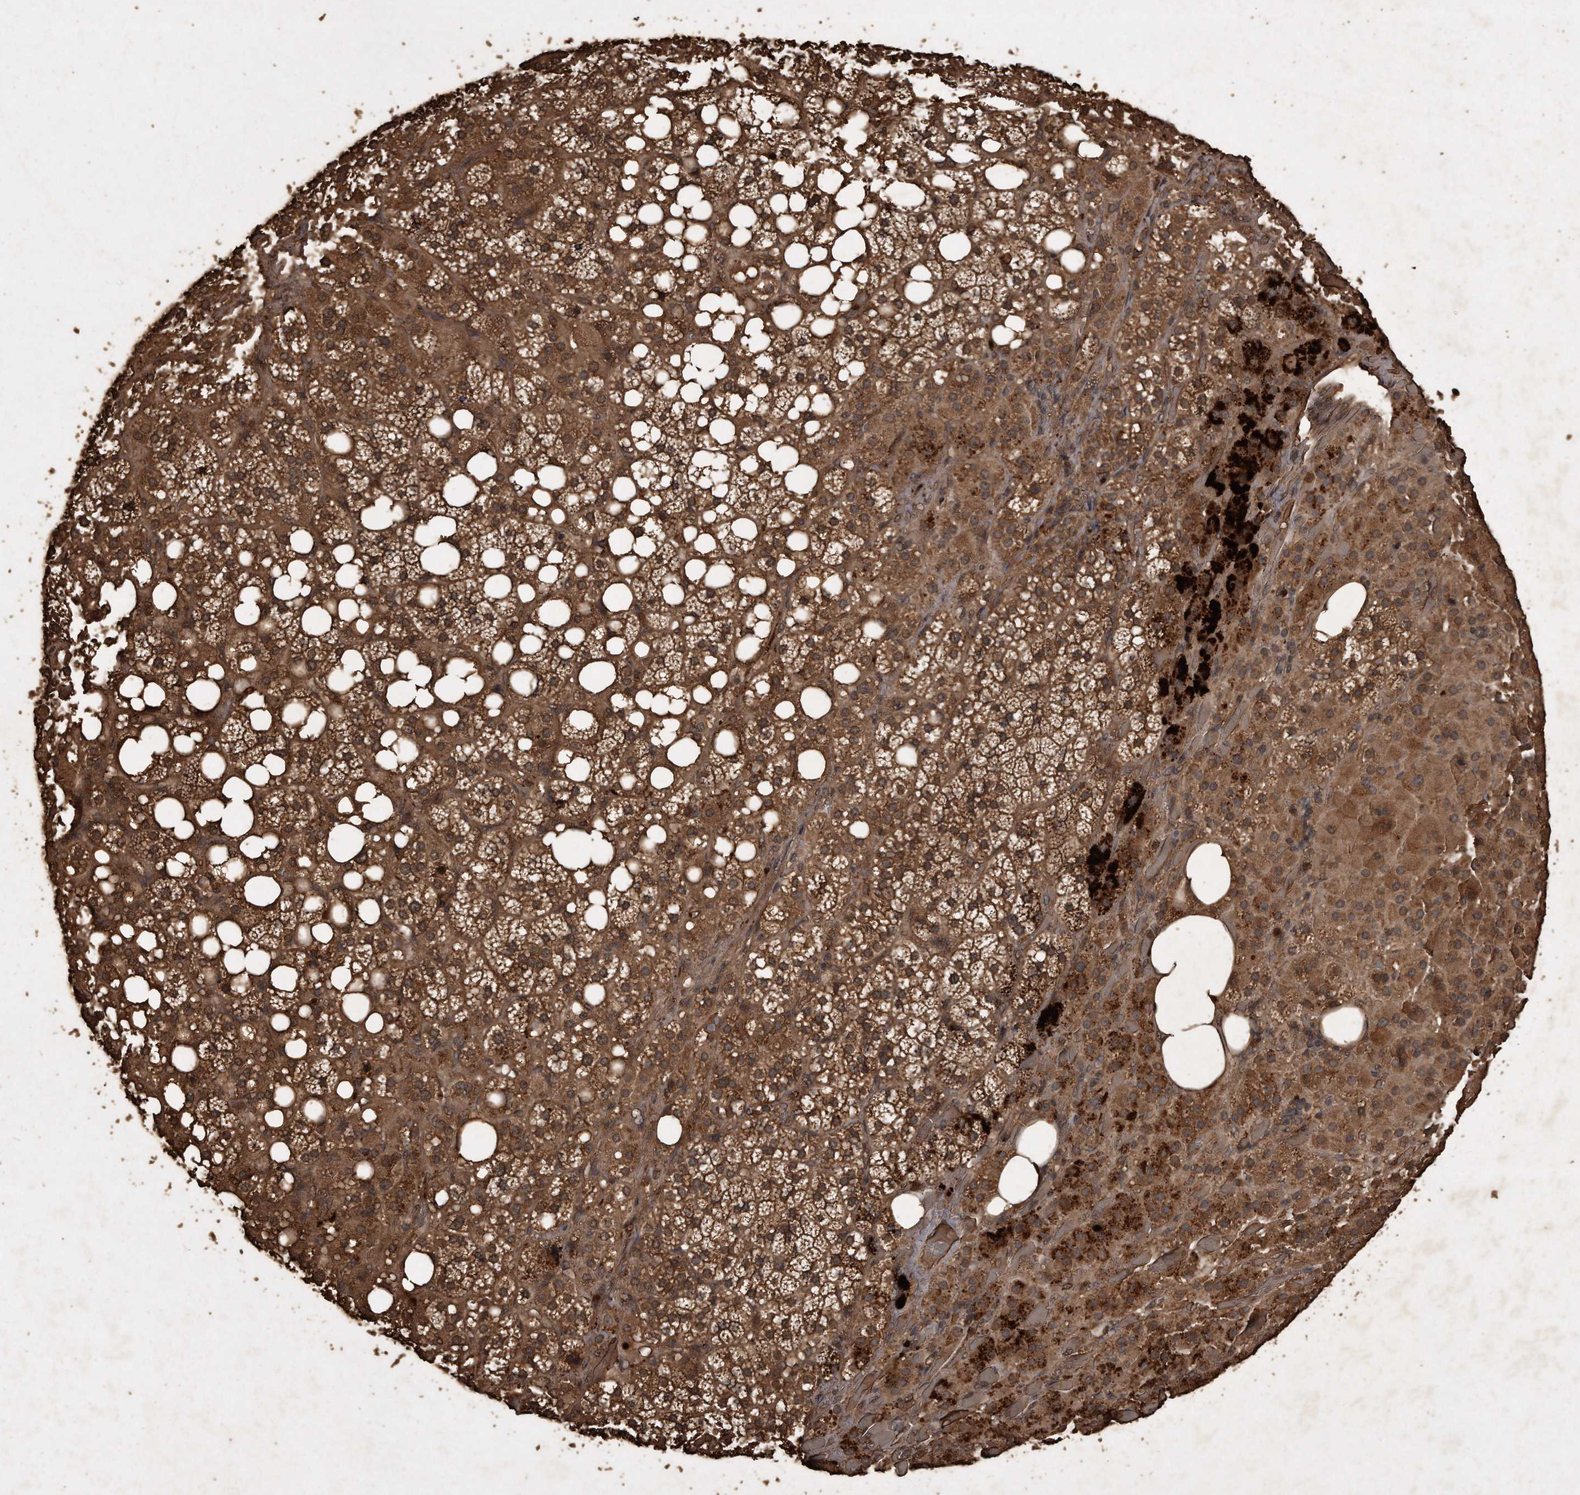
{"staining": {"intensity": "strong", "quantity": ">75%", "location": "cytoplasmic/membranous"}, "tissue": "adrenal gland", "cell_type": "Glandular cells", "image_type": "normal", "snomed": [{"axis": "morphology", "description": "Normal tissue, NOS"}, {"axis": "topography", "description": "Adrenal gland"}], "caption": "A brown stain shows strong cytoplasmic/membranous expression of a protein in glandular cells of normal human adrenal gland.", "gene": "CFLAR", "patient": {"sex": "female", "age": 59}}